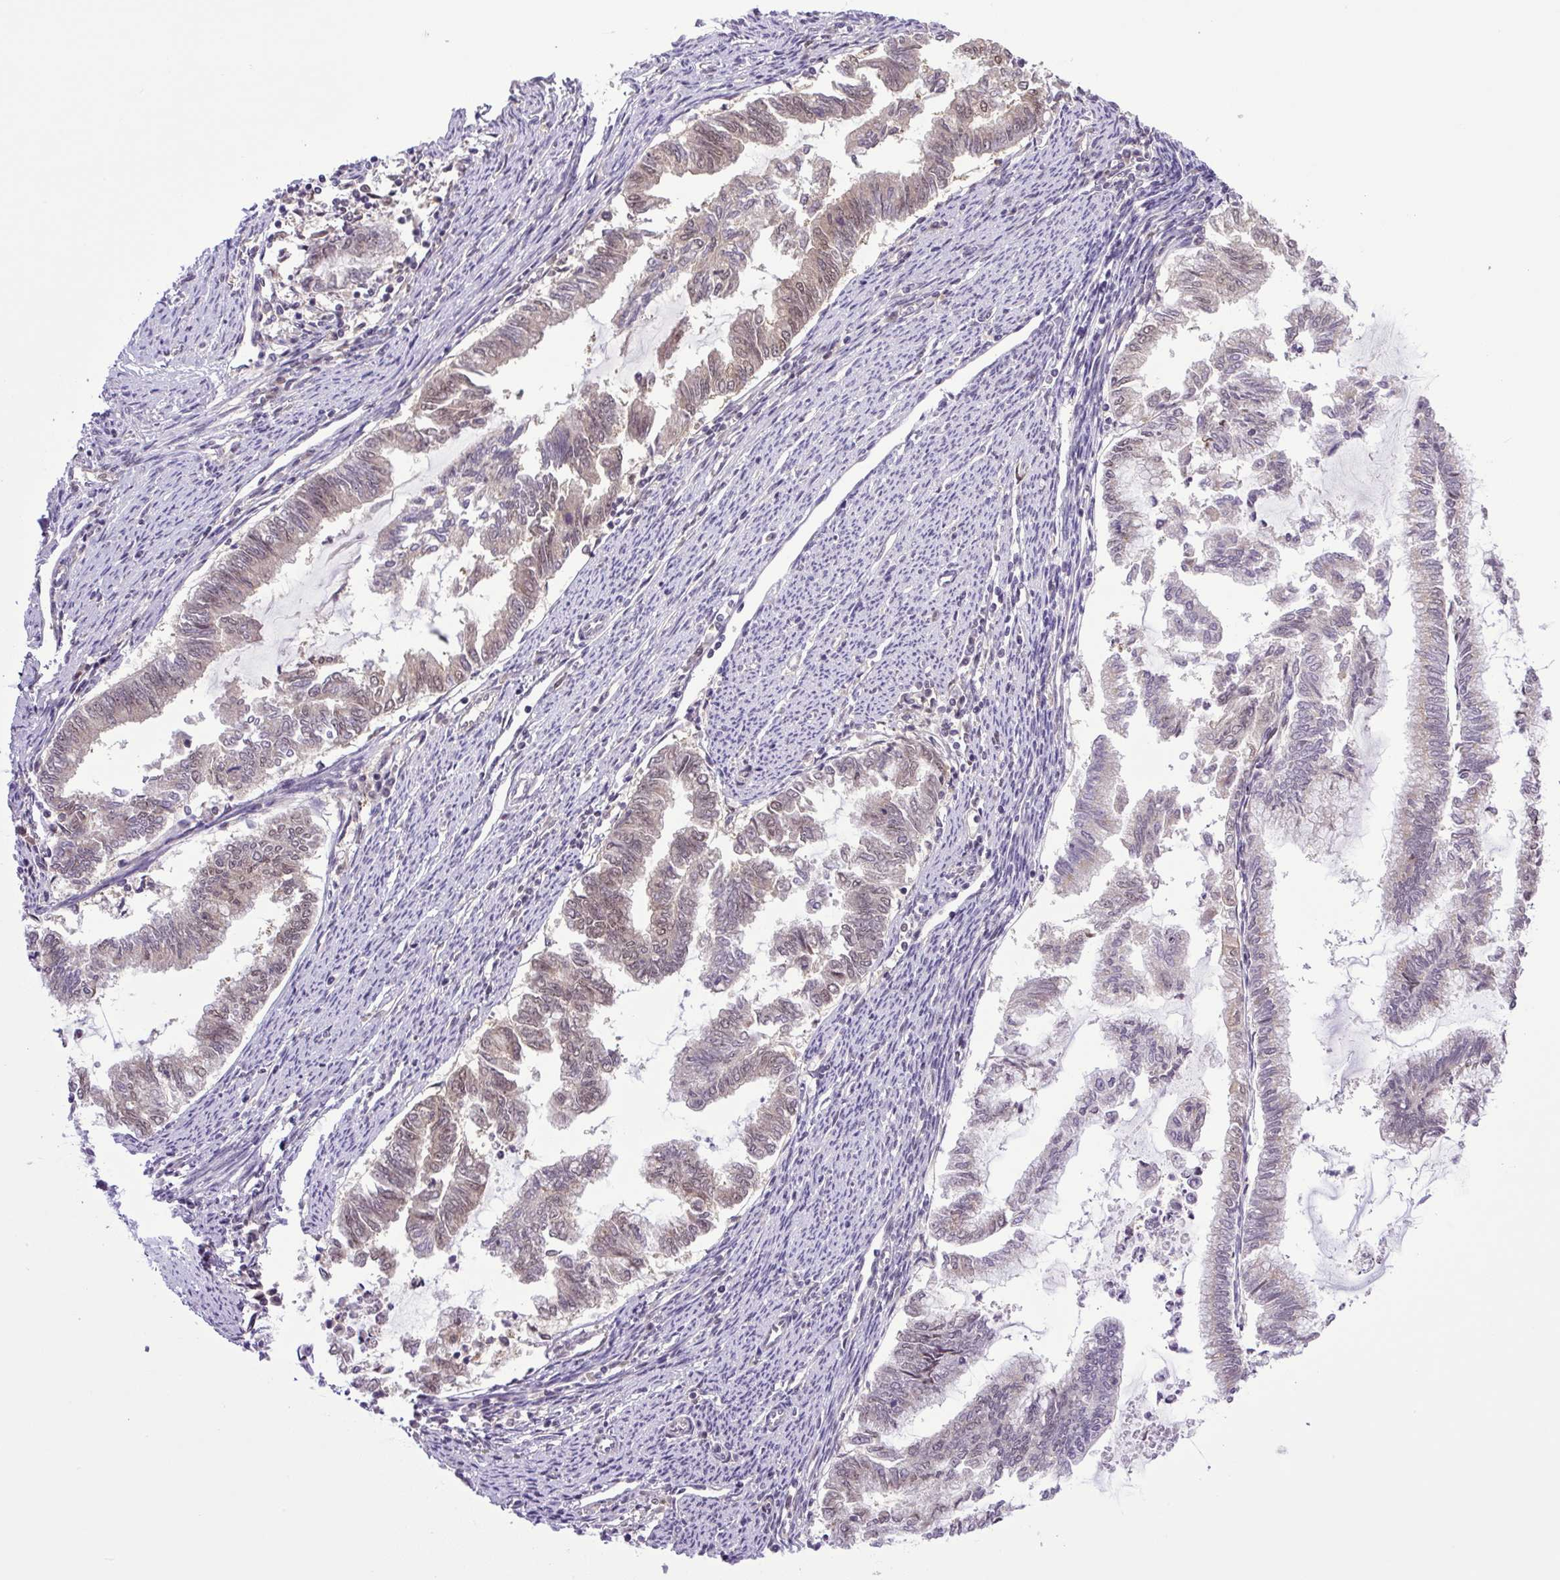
{"staining": {"intensity": "weak", "quantity": "<25%", "location": "nuclear"}, "tissue": "endometrial cancer", "cell_type": "Tumor cells", "image_type": "cancer", "snomed": [{"axis": "morphology", "description": "Adenocarcinoma, NOS"}, {"axis": "topography", "description": "Endometrium"}], "caption": "DAB (3,3'-diaminobenzidine) immunohistochemical staining of endometrial cancer (adenocarcinoma) displays no significant expression in tumor cells.", "gene": "SGTA", "patient": {"sex": "female", "age": 79}}